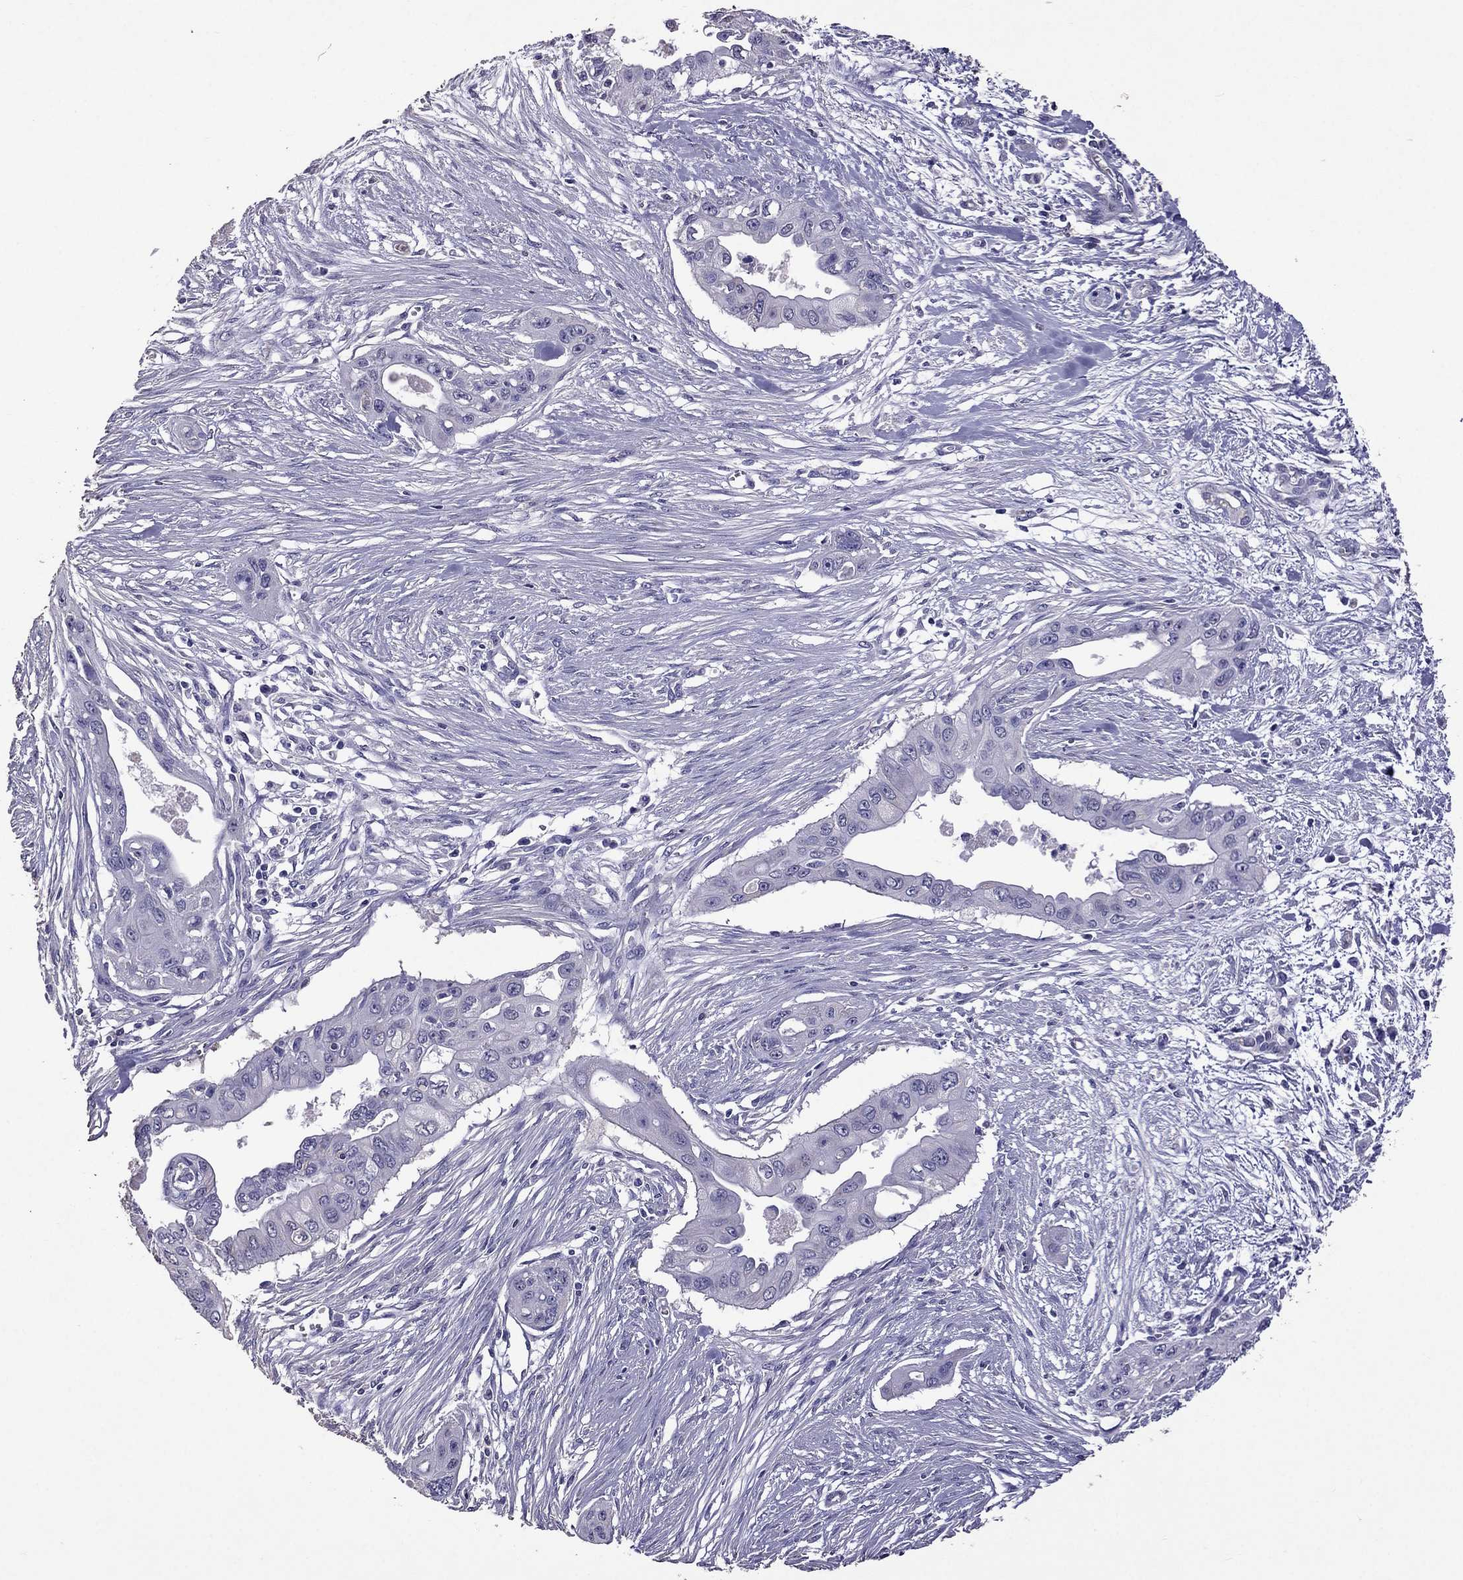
{"staining": {"intensity": "negative", "quantity": "none", "location": "none"}, "tissue": "pancreatic cancer", "cell_type": "Tumor cells", "image_type": "cancer", "snomed": [{"axis": "morphology", "description": "Adenocarcinoma, NOS"}, {"axis": "topography", "description": "Pancreas"}], "caption": "Protein analysis of pancreatic cancer exhibits no significant staining in tumor cells.", "gene": "NKX3-1", "patient": {"sex": "male", "age": 60}}